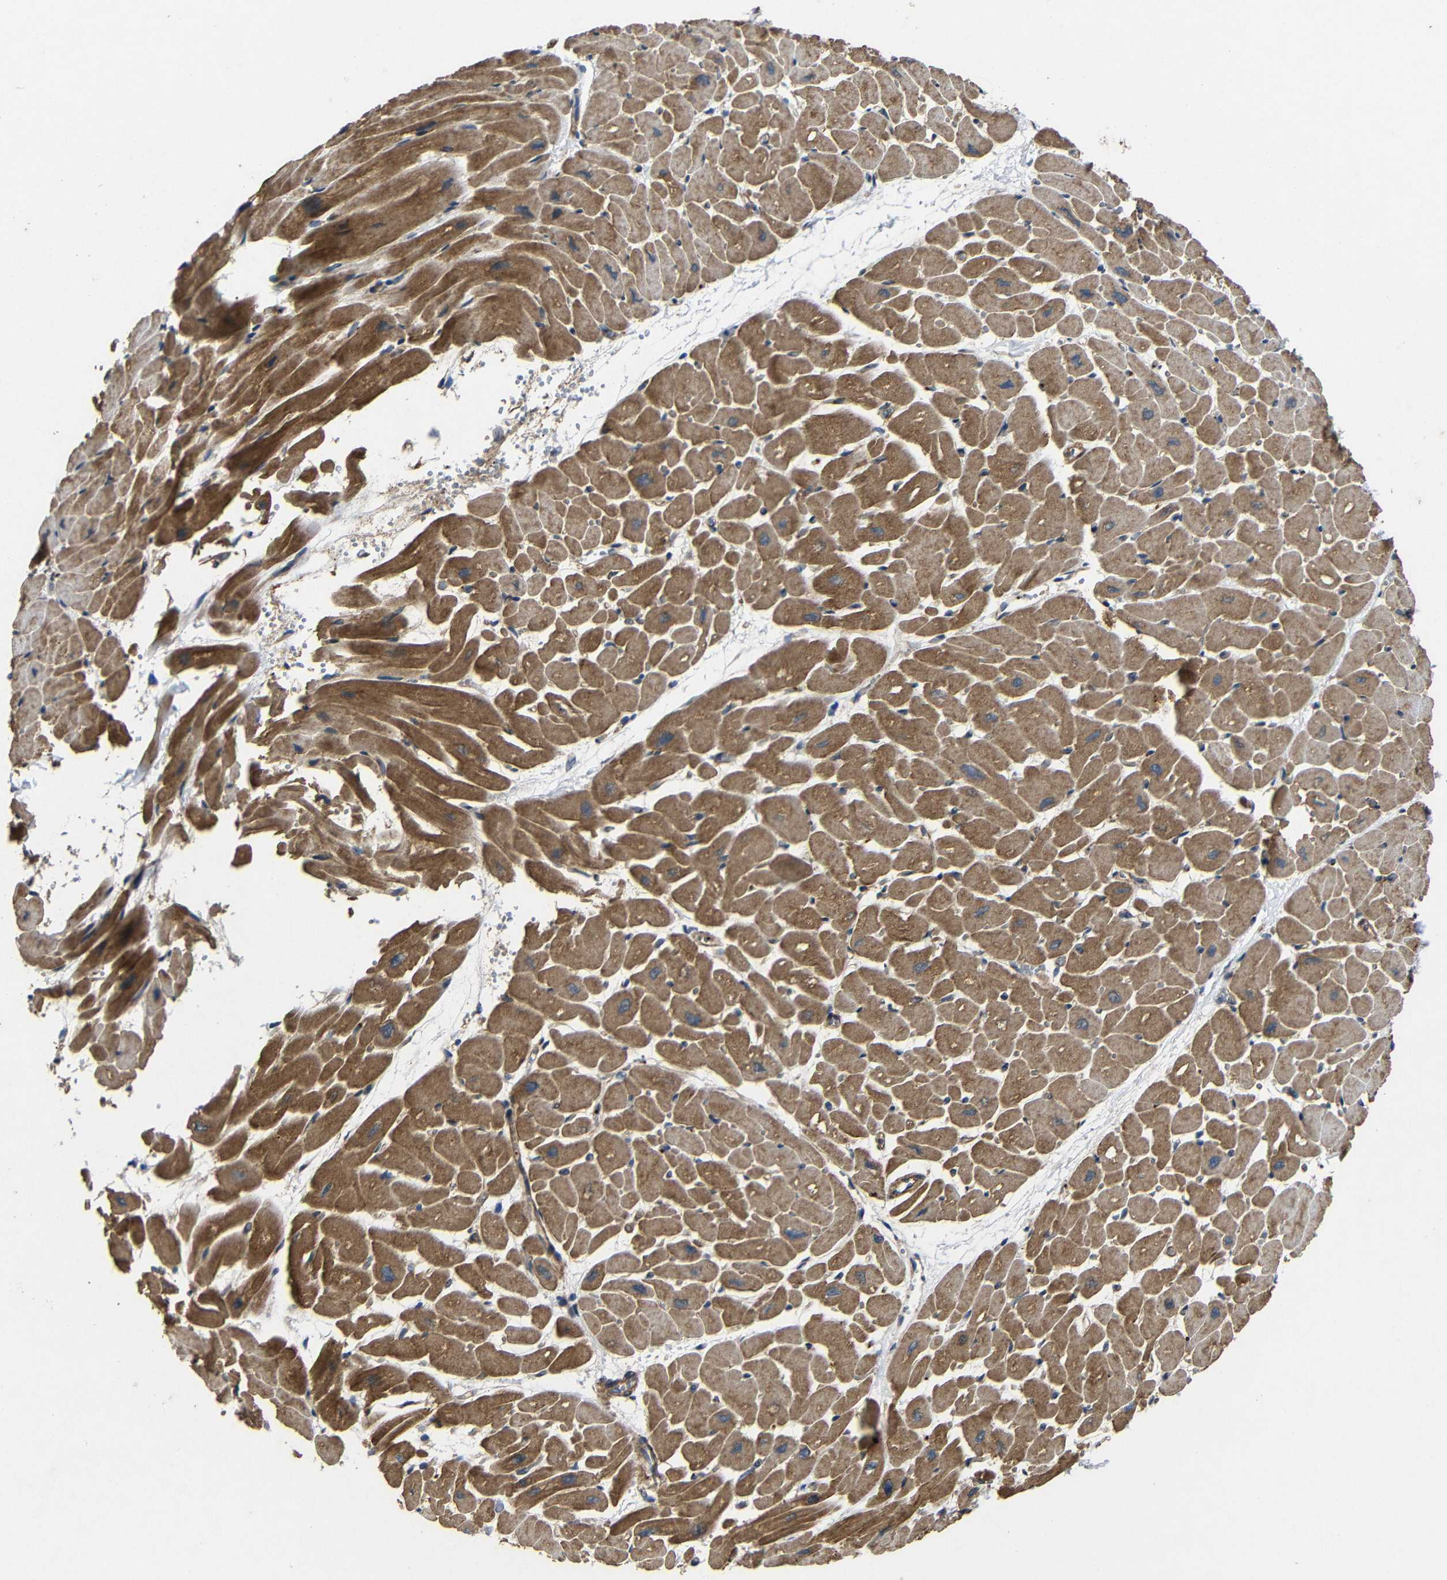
{"staining": {"intensity": "moderate", "quantity": ">75%", "location": "cytoplasmic/membranous"}, "tissue": "heart muscle", "cell_type": "Cardiomyocytes", "image_type": "normal", "snomed": [{"axis": "morphology", "description": "Normal tissue, NOS"}, {"axis": "topography", "description": "Heart"}], "caption": "A high-resolution micrograph shows immunohistochemistry staining of benign heart muscle, which reveals moderate cytoplasmic/membranous positivity in approximately >75% of cardiomyocytes. The staining is performed using DAB brown chromogen to label protein expression. The nuclei are counter-stained blue using hematoxylin.", "gene": "EIF2S1", "patient": {"sex": "male", "age": 45}}